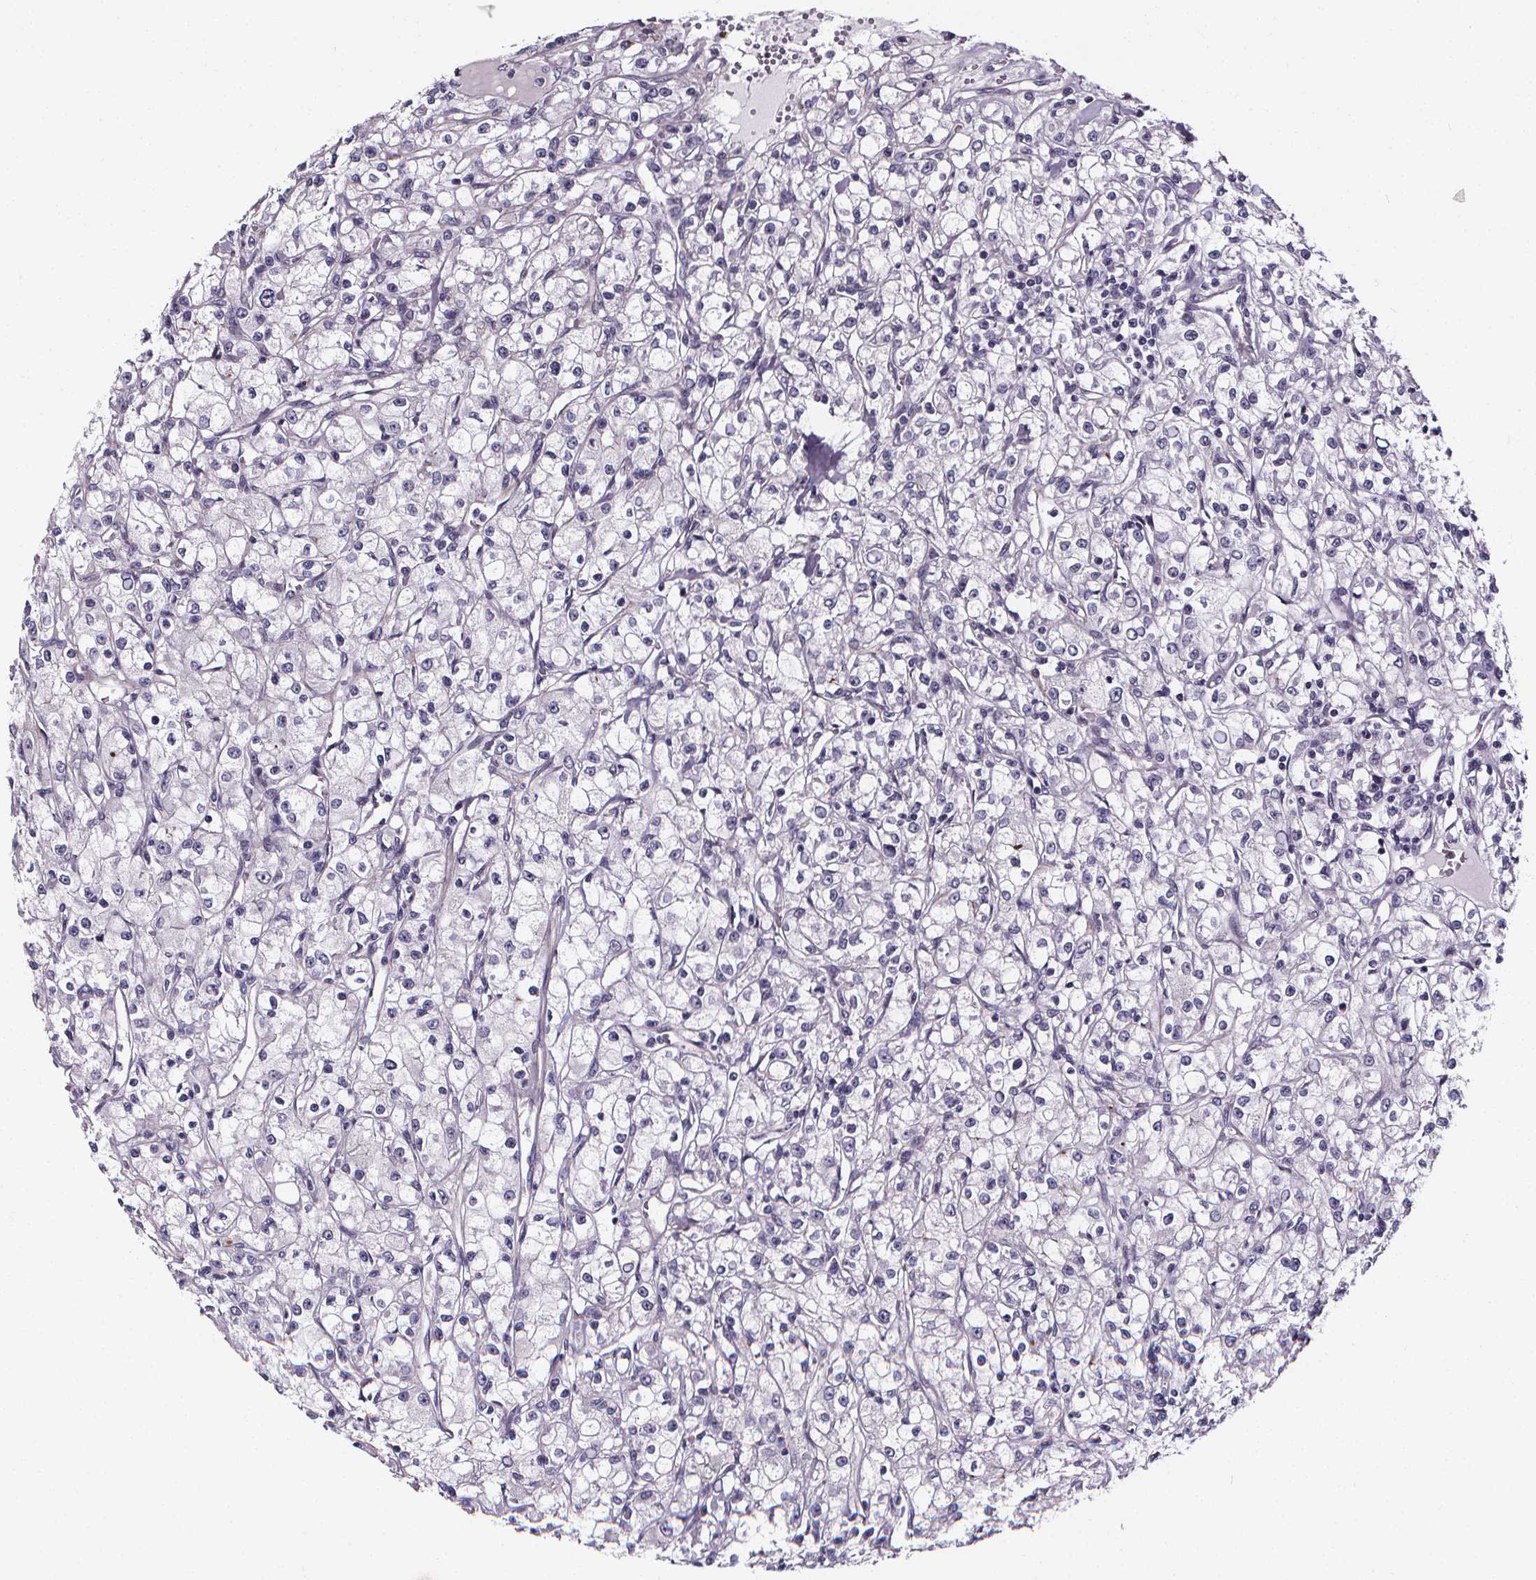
{"staining": {"intensity": "negative", "quantity": "none", "location": "none"}, "tissue": "renal cancer", "cell_type": "Tumor cells", "image_type": "cancer", "snomed": [{"axis": "morphology", "description": "Adenocarcinoma, NOS"}, {"axis": "topography", "description": "Kidney"}], "caption": "Tumor cells are negative for brown protein staining in renal cancer (adenocarcinoma).", "gene": "AEBP1", "patient": {"sex": "female", "age": 59}}